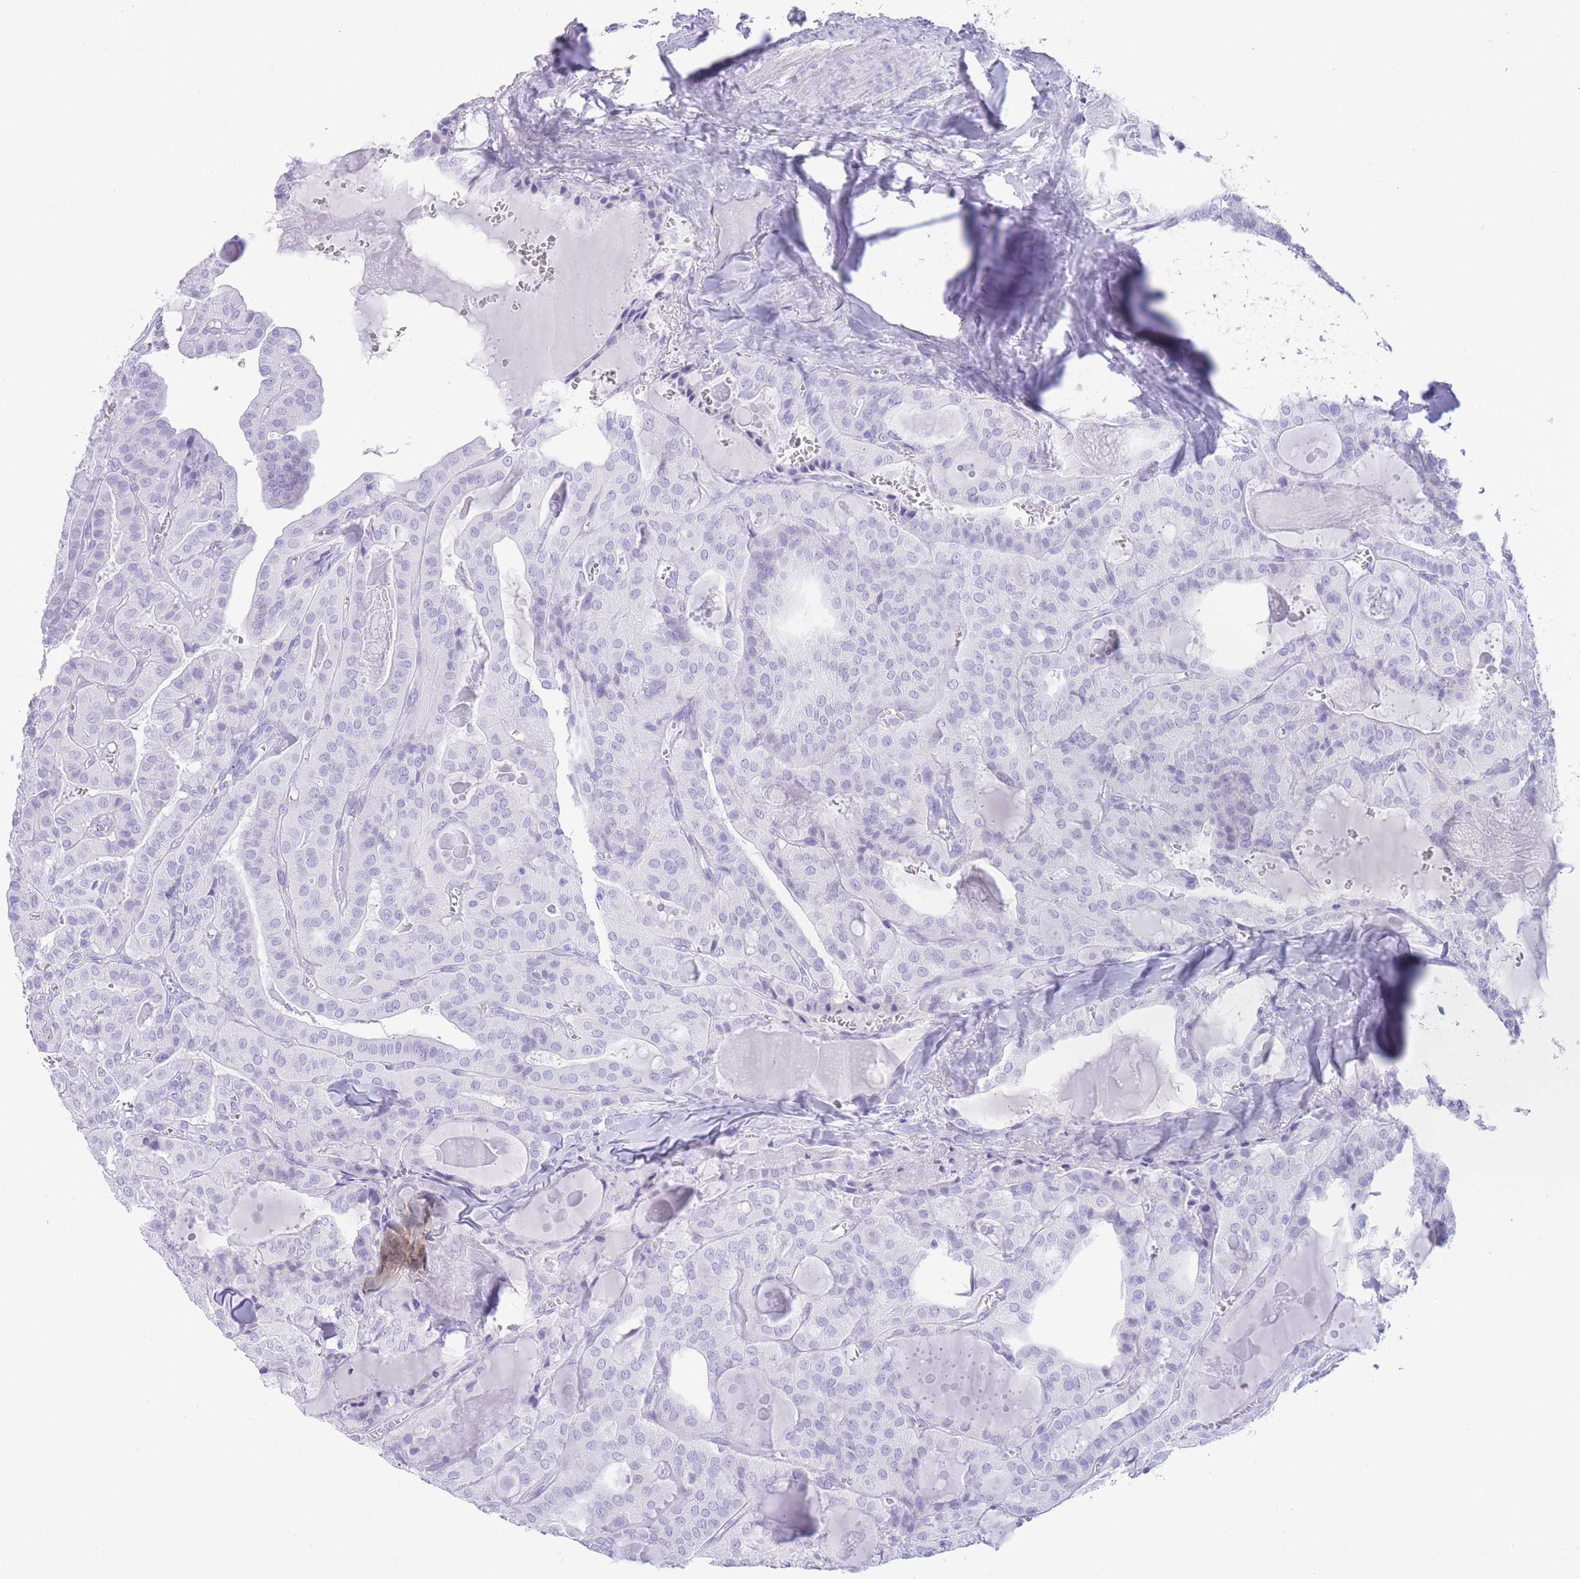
{"staining": {"intensity": "negative", "quantity": "none", "location": "none"}, "tissue": "thyroid cancer", "cell_type": "Tumor cells", "image_type": "cancer", "snomed": [{"axis": "morphology", "description": "Papillary adenocarcinoma, NOS"}, {"axis": "topography", "description": "Thyroid gland"}], "caption": "DAB (3,3'-diaminobenzidine) immunohistochemical staining of thyroid papillary adenocarcinoma displays no significant positivity in tumor cells.", "gene": "ELOA2", "patient": {"sex": "male", "age": 52}}